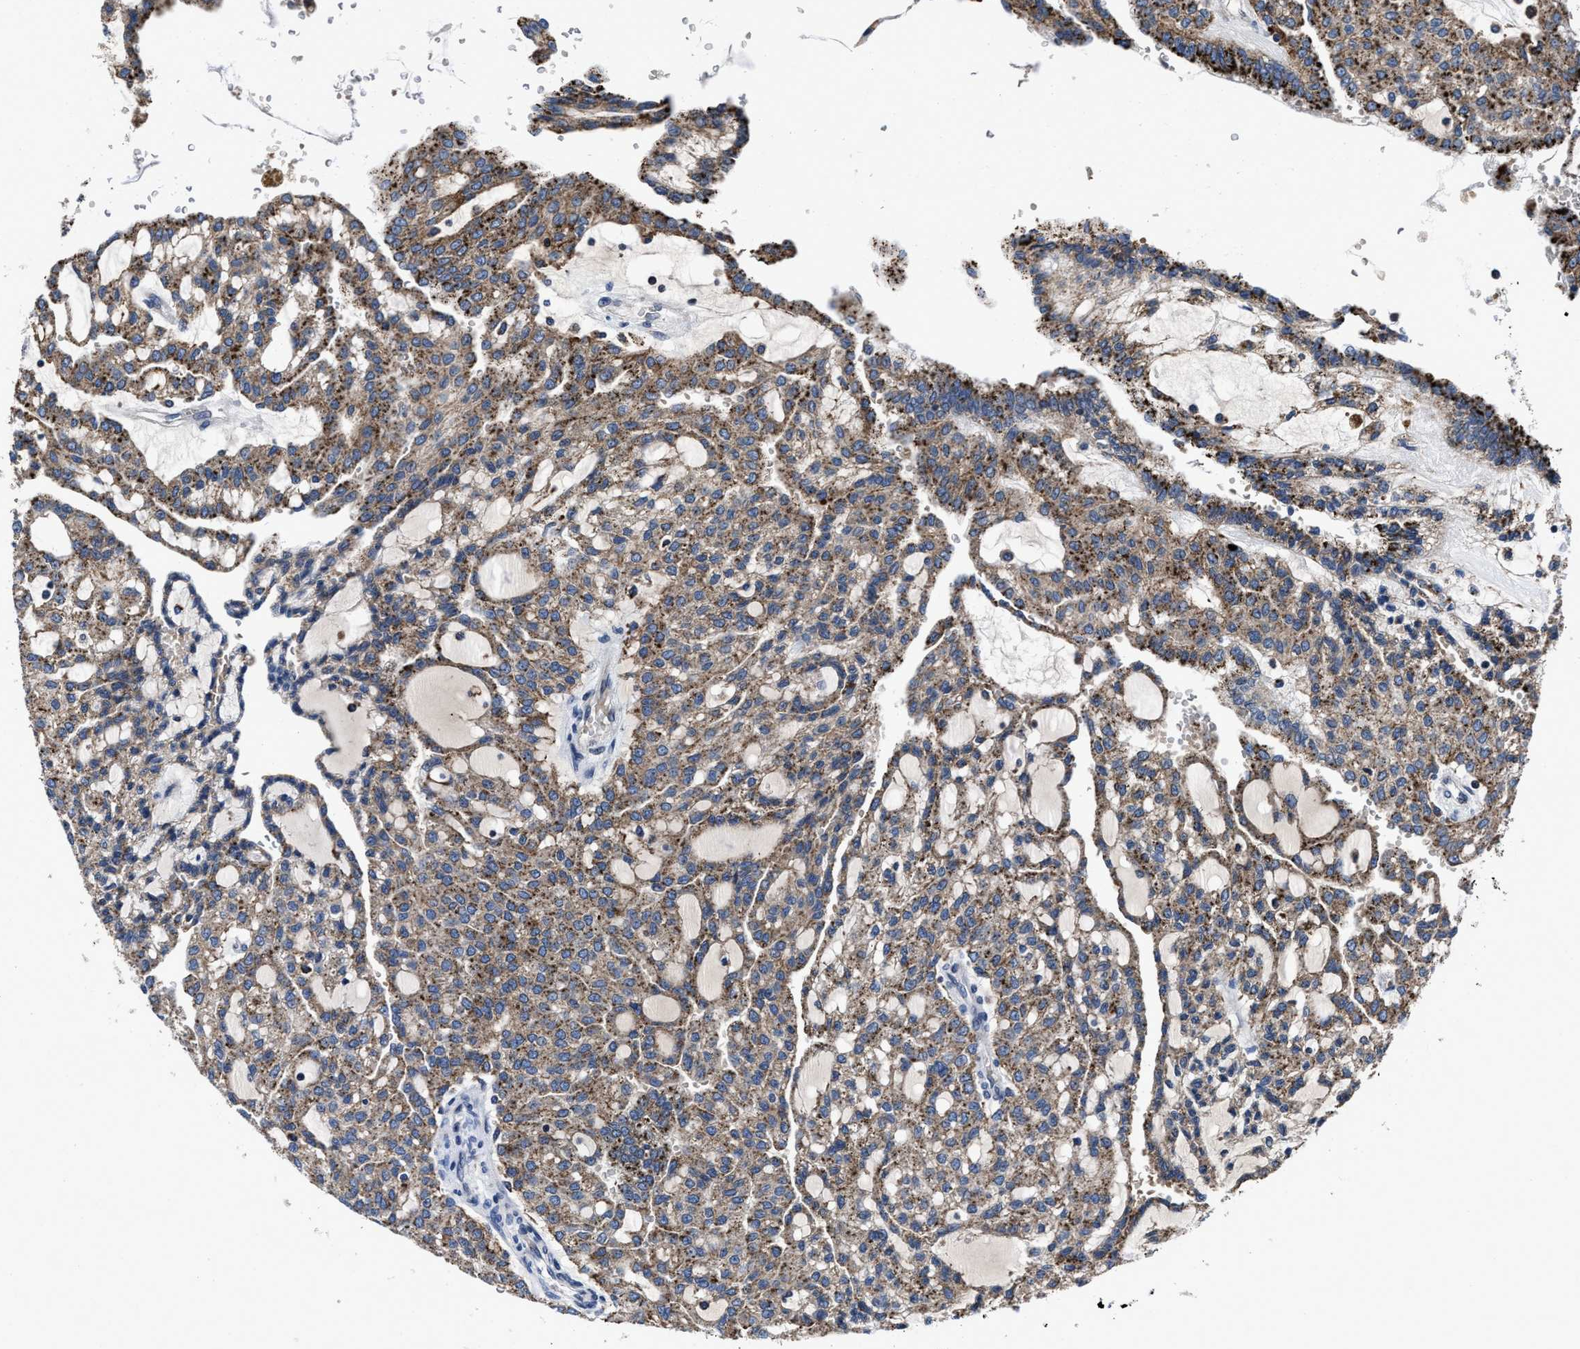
{"staining": {"intensity": "moderate", "quantity": ">75%", "location": "cytoplasmic/membranous"}, "tissue": "renal cancer", "cell_type": "Tumor cells", "image_type": "cancer", "snomed": [{"axis": "morphology", "description": "Adenocarcinoma, NOS"}, {"axis": "topography", "description": "Kidney"}], "caption": "Approximately >75% of tumor cells in human renal cancer (adenocarcinoma) demonstrate moderate cytoplasmic/membranous protein positivity as visualized by brown immunohistochemical staining.", "gene": "CACNA1D", "patient": {"sex": "male", "age": 63}}